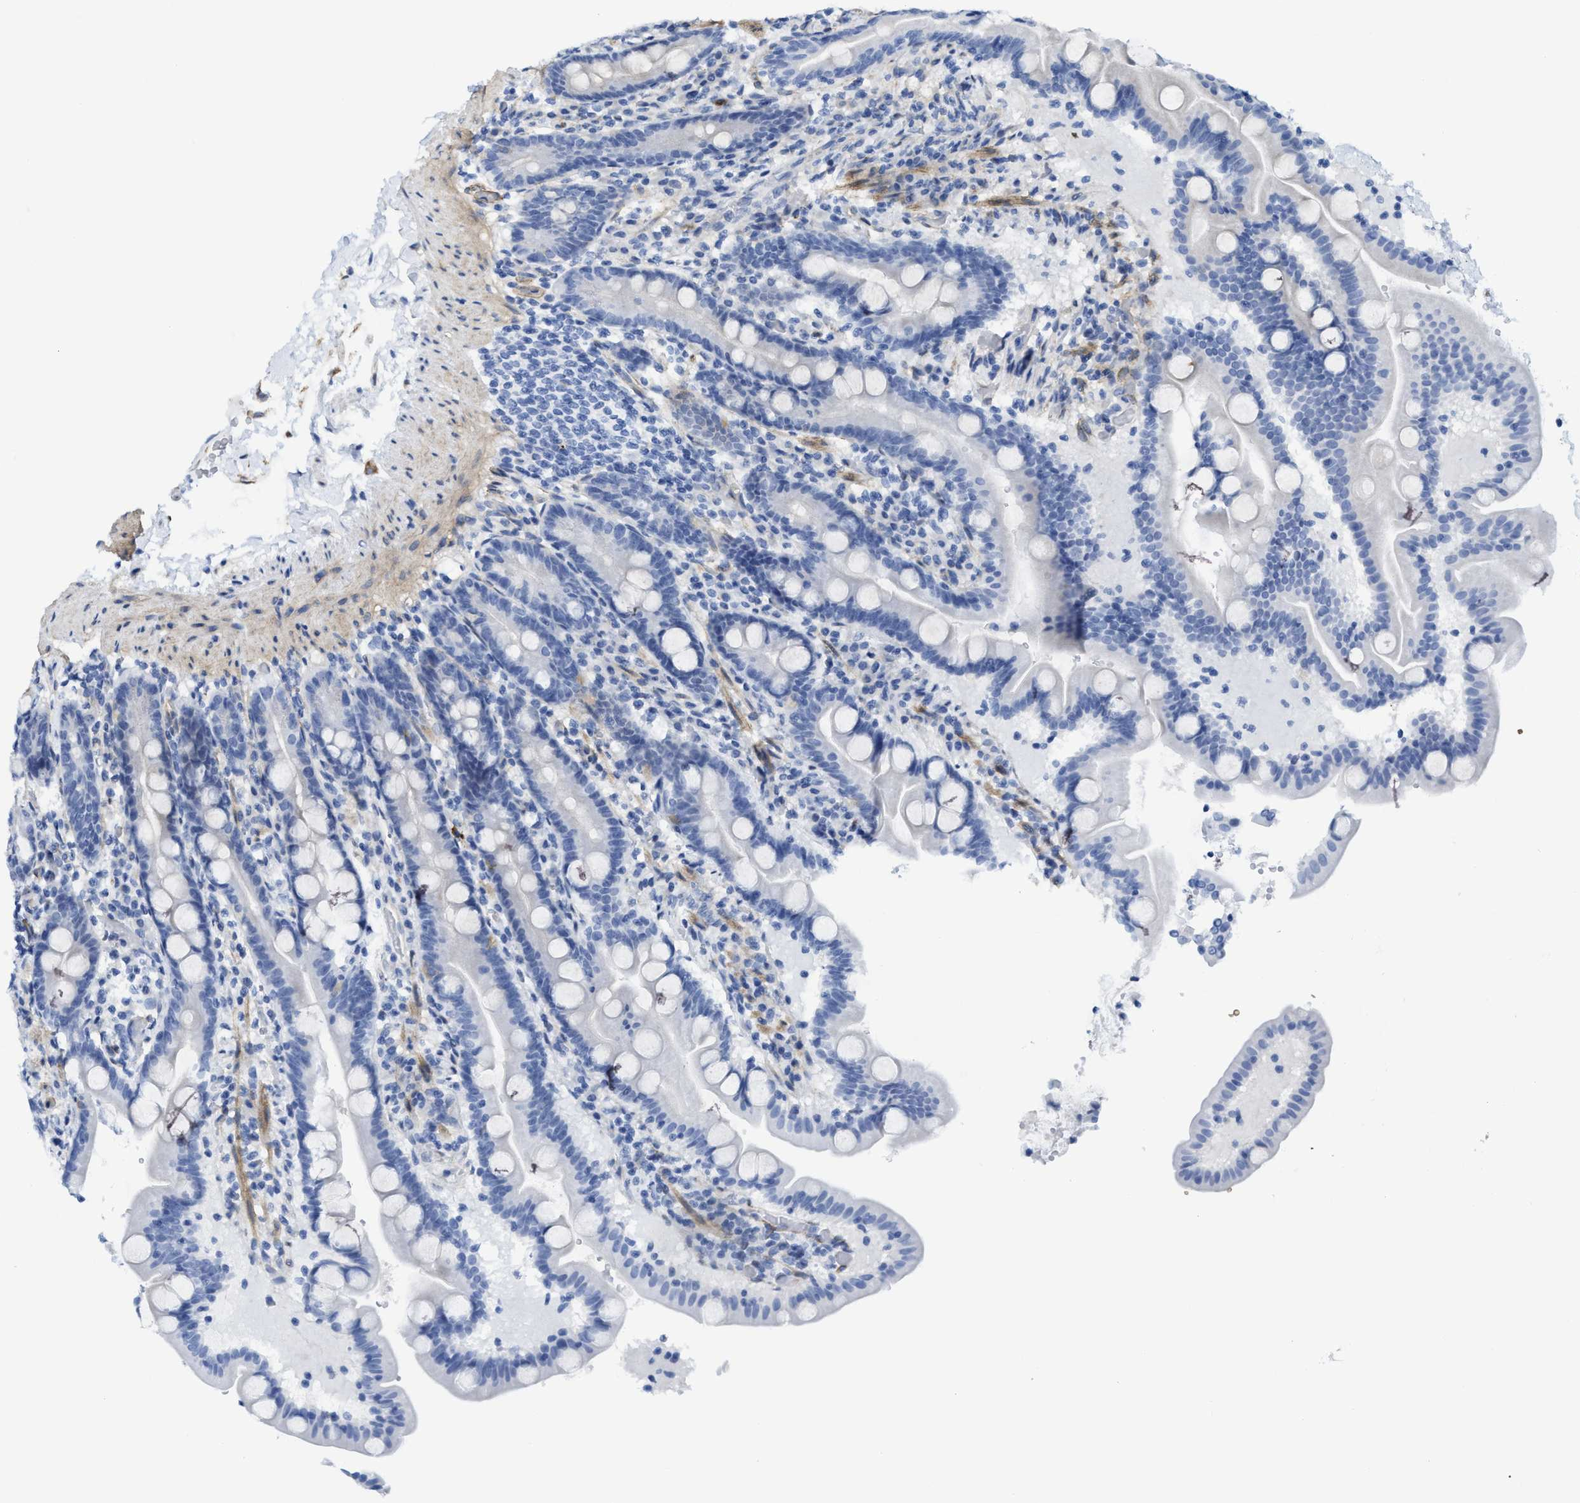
{"staining": {"intensity": "negative", "quantity": "none", "location": "none"}, "tissue": "duodenum", "cell_type": "Glandular cells", "image_type": "normal", "snomed": [{"axis": "morphology", "description": "Normal tissue, NOS"}, {"axis": "topography", "description": "Duodenum"}], "caption": "Photomicrograph shows no significant protein expression in glandular cells of normal duodenum. (IHC, brightfield microscopy, high magnification).", "gene": "TUB", "patient": {"sex": "male", "age": 54}}